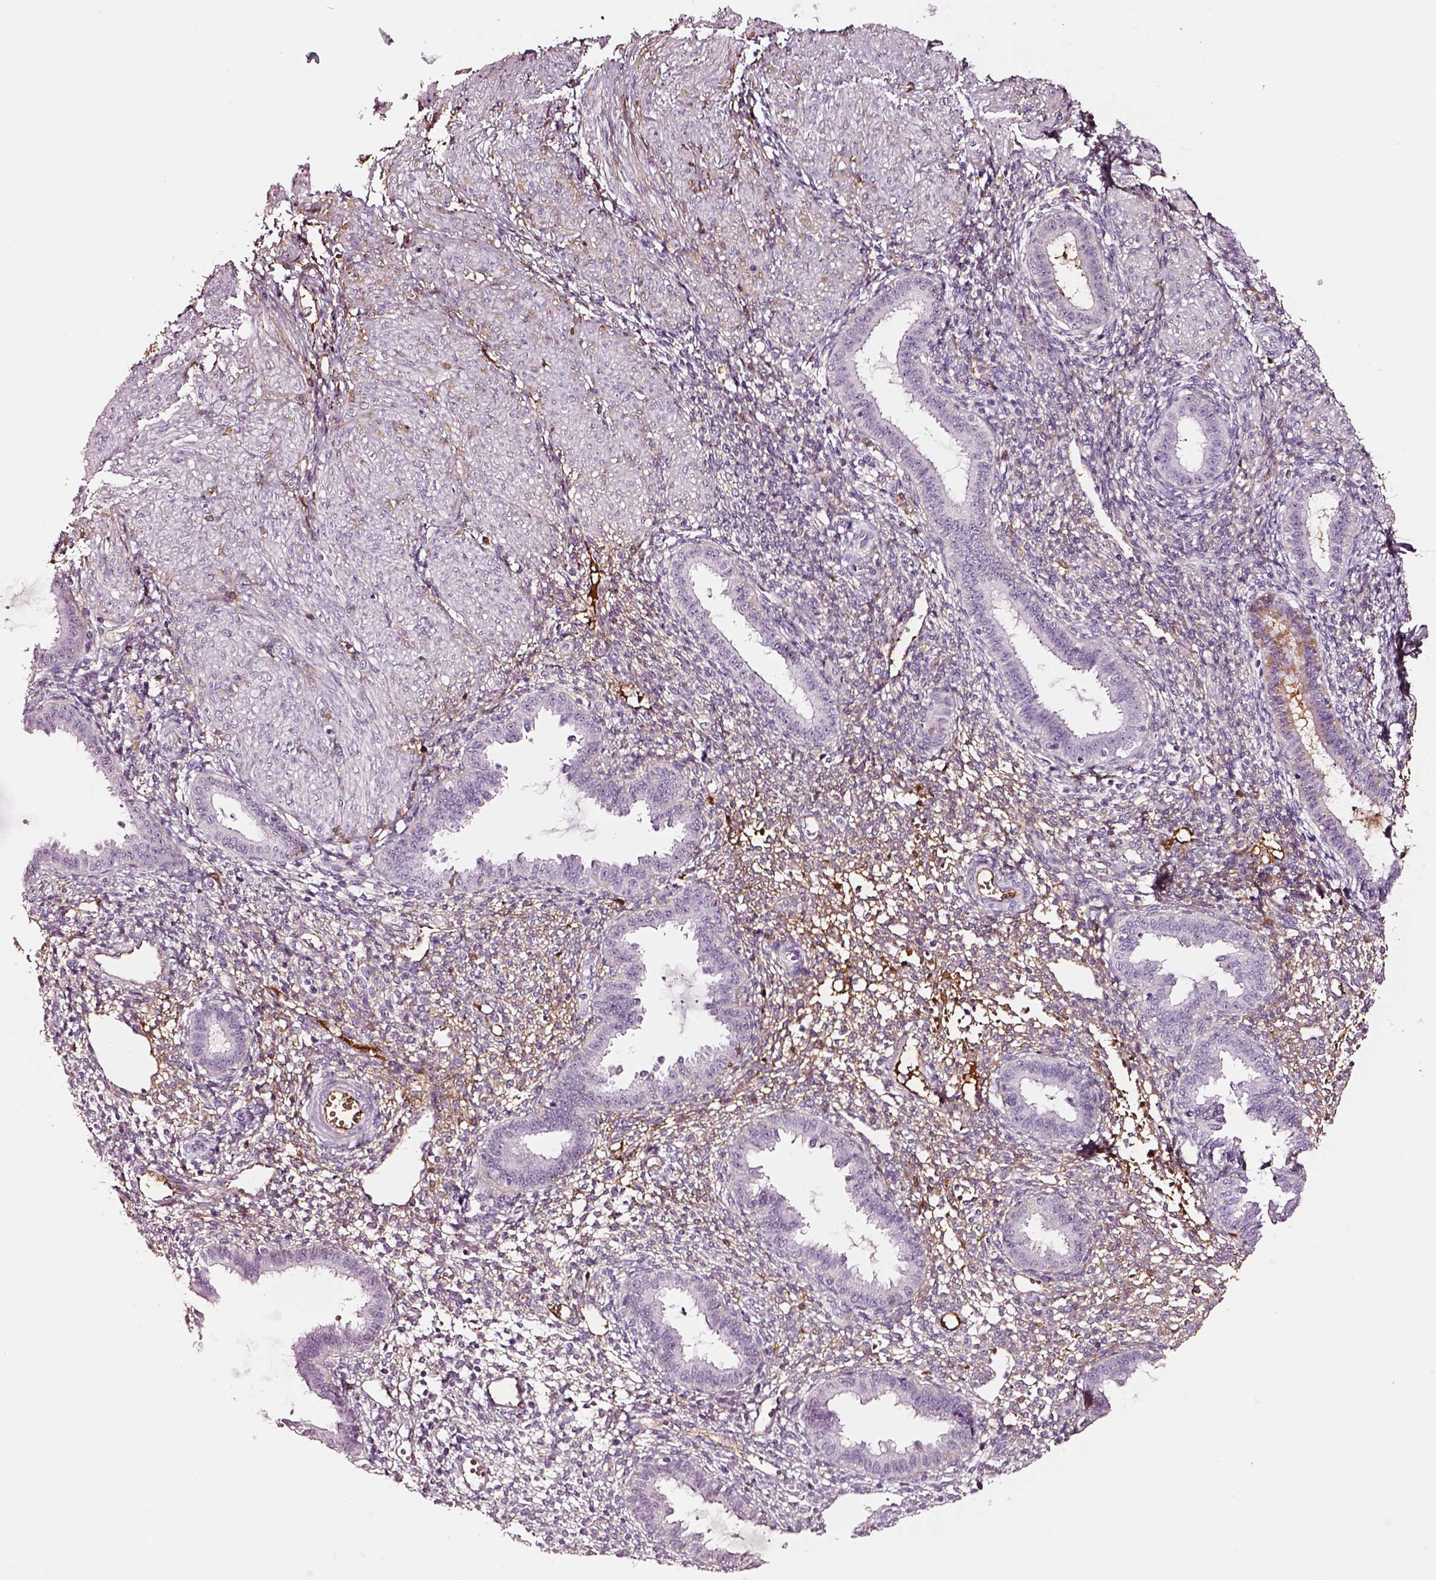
{"staining": {"intensity": "negative", "quantity": "none", "location": "none"}, "tissue": "endometrium", "cell_type": "Cells in endometrial stroma", "image_type": "normal", "snomed": [{"axis": "morphology", "description": "Normal tissue, NOS"}, {"axis": "topography", "description": "Endometrium"}], "caption": "The histopathology image shows no significant positivity in cells in endometrial stroma of endometrium. Nuclei are stained in blue.", "gene": "TF", "patient": {"sex": "female", "age": 36}}